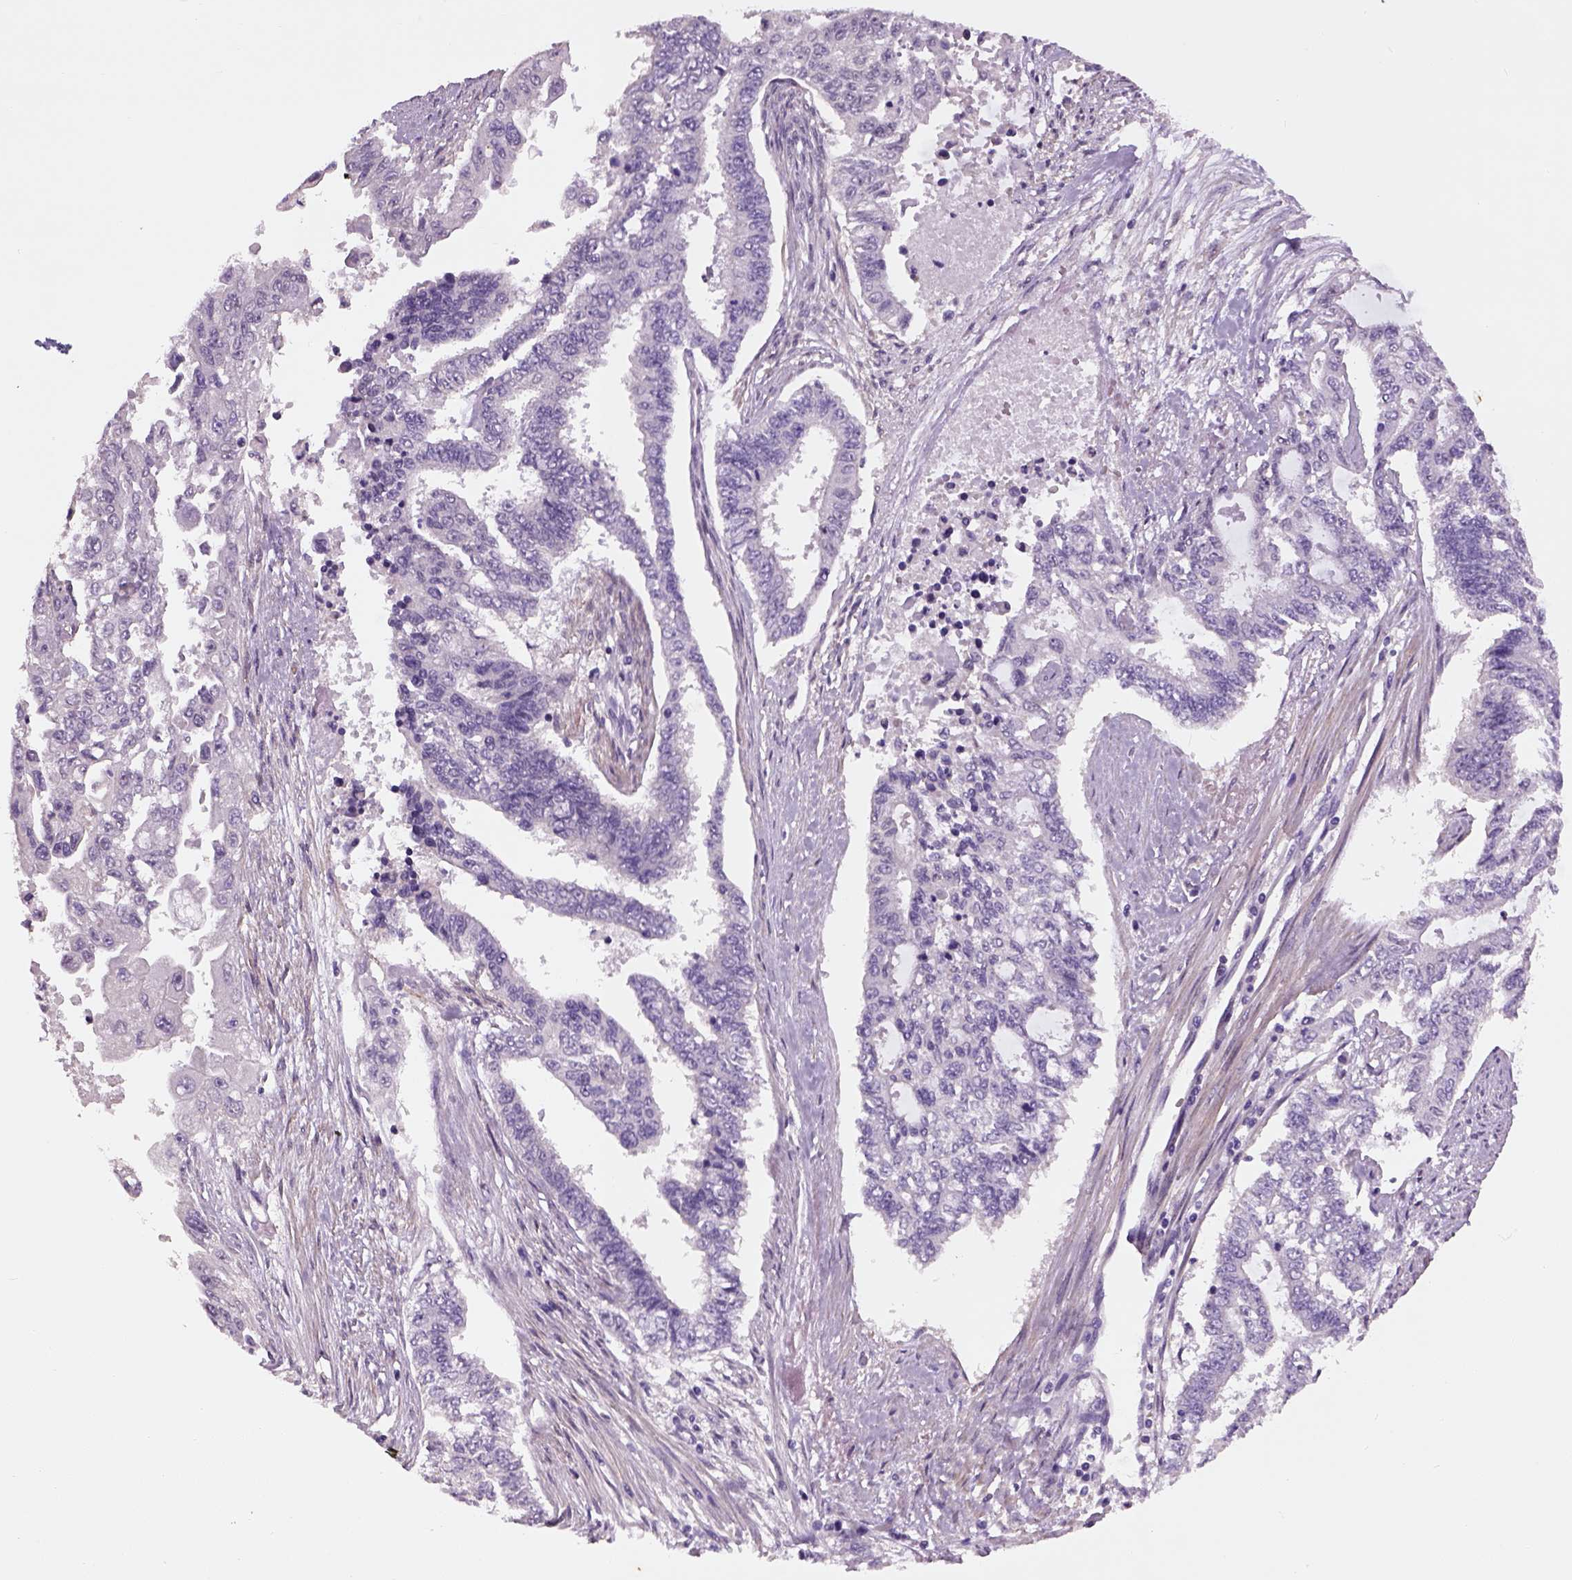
{"staining": {"intensity": "negative", "quantity": "none", "location": "none"}, "tissue": "endometrial cancer", "cell_type": "Tumor cells", "image_type": "cancer", "snomed": [{"axis": "morphology", "description": "Adenocarcinoma, NOS"}, {"axis": "topography", "description": "Uterus"}], "caption": "IHC micrograph of neoplastic tissue: endometrial cancer stained with DAB shows no significant protein positivity in tumor cells.", "gene": "ELOVL3", "patient": {"sex": "female", "age": 59}}